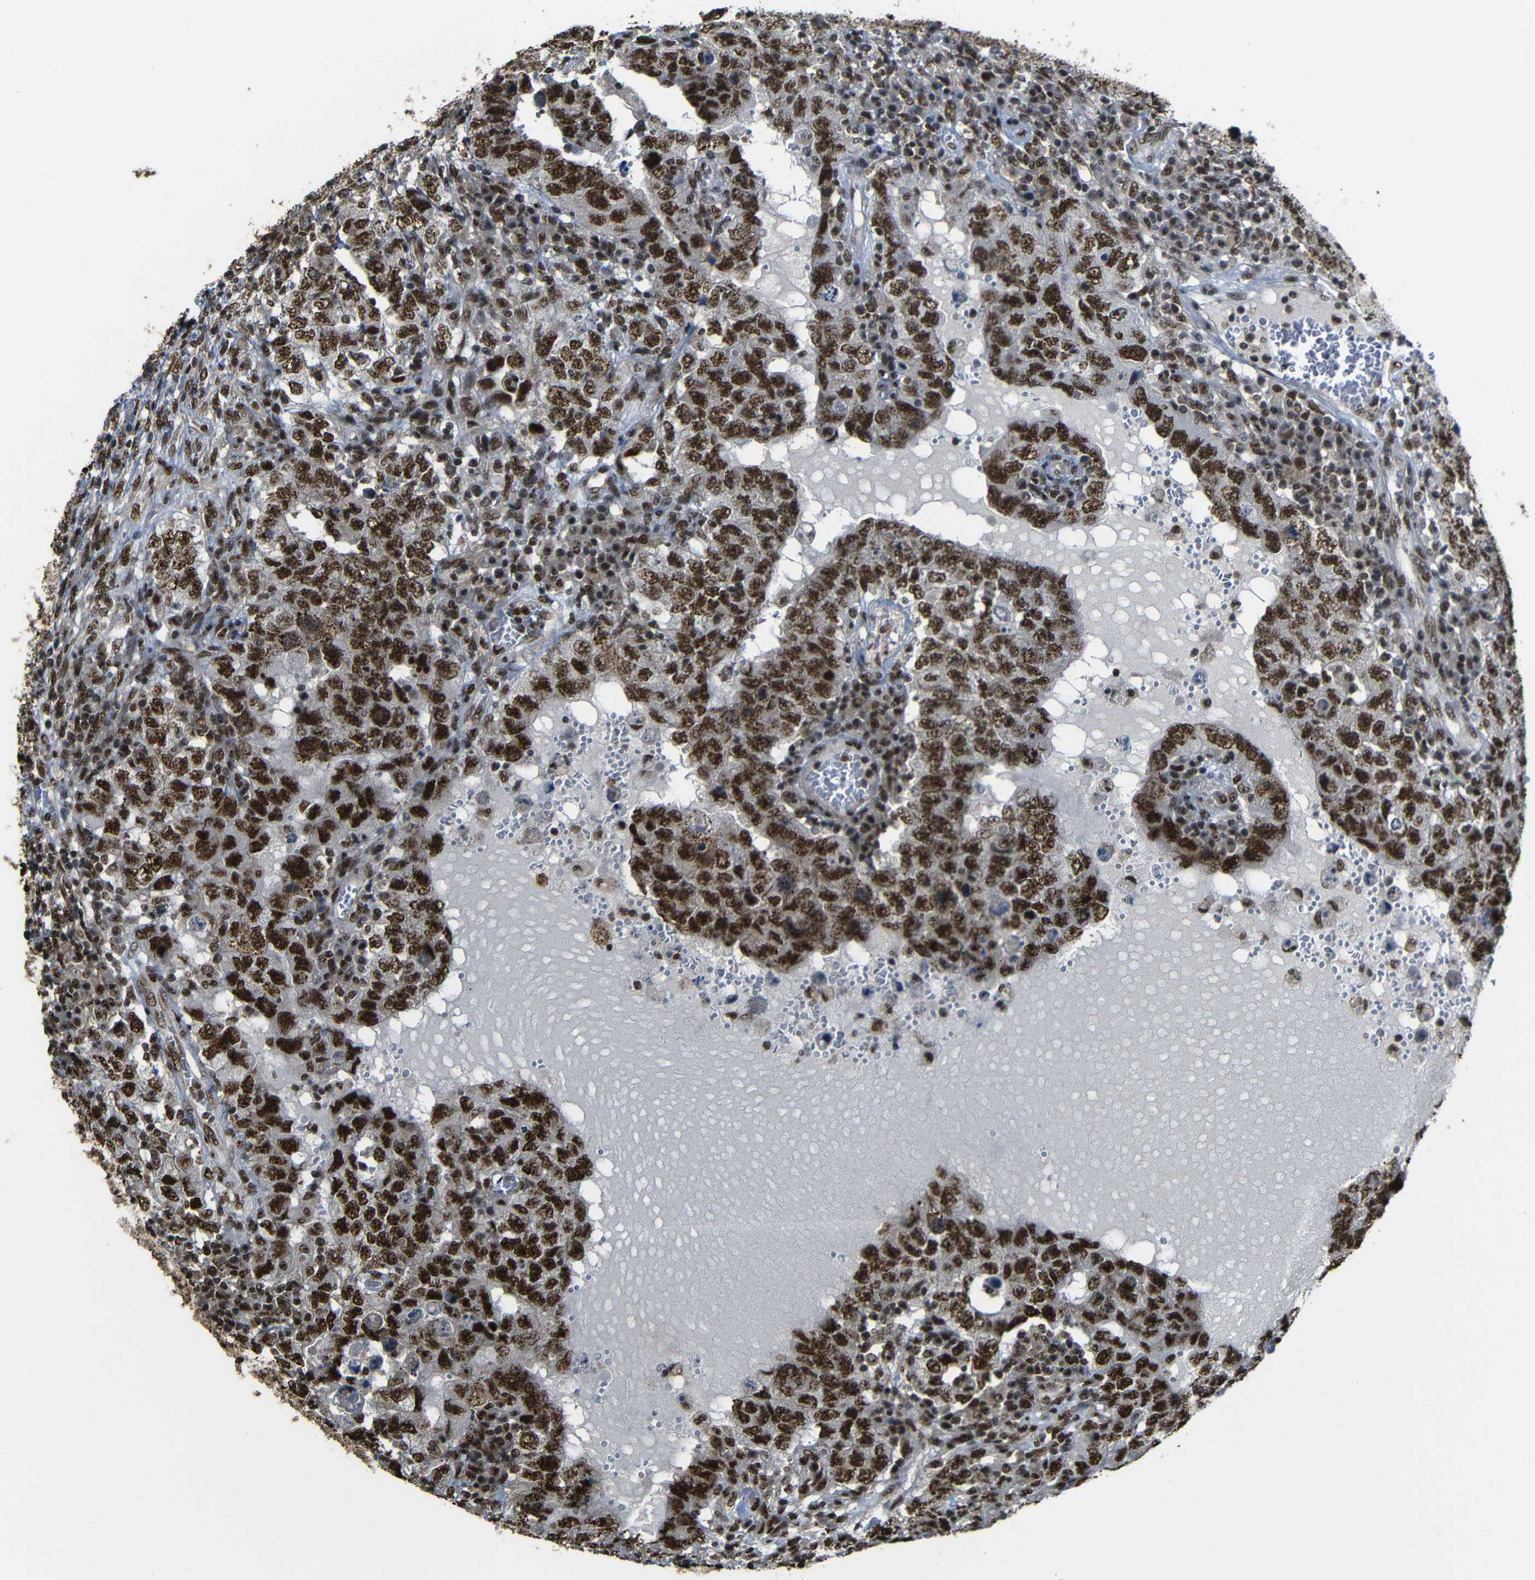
{"staining": {"intensity": "strong", "quantity": ">75%", "location": "cytoplasmic/membranous,nuclear"}, "tissue": "testis cancer", "cell_type": "Tumor cells", "image_type": "cancer", "snomed": [{"axis": "morphology", "description": "Carcinoma, Embryonal, NOS"}, {"axis": "topography", "description": "Testis"}], "caption": "Immunohistochemical staining of human embryonal carcinoma (testis) demonstrates high levels of strong cytoplasmic/membranous and nuclear protein staining in approximately >75% of tumor cells.", "gene": "TCF7L2", "patient": {"sex": "male", "age": 26}}